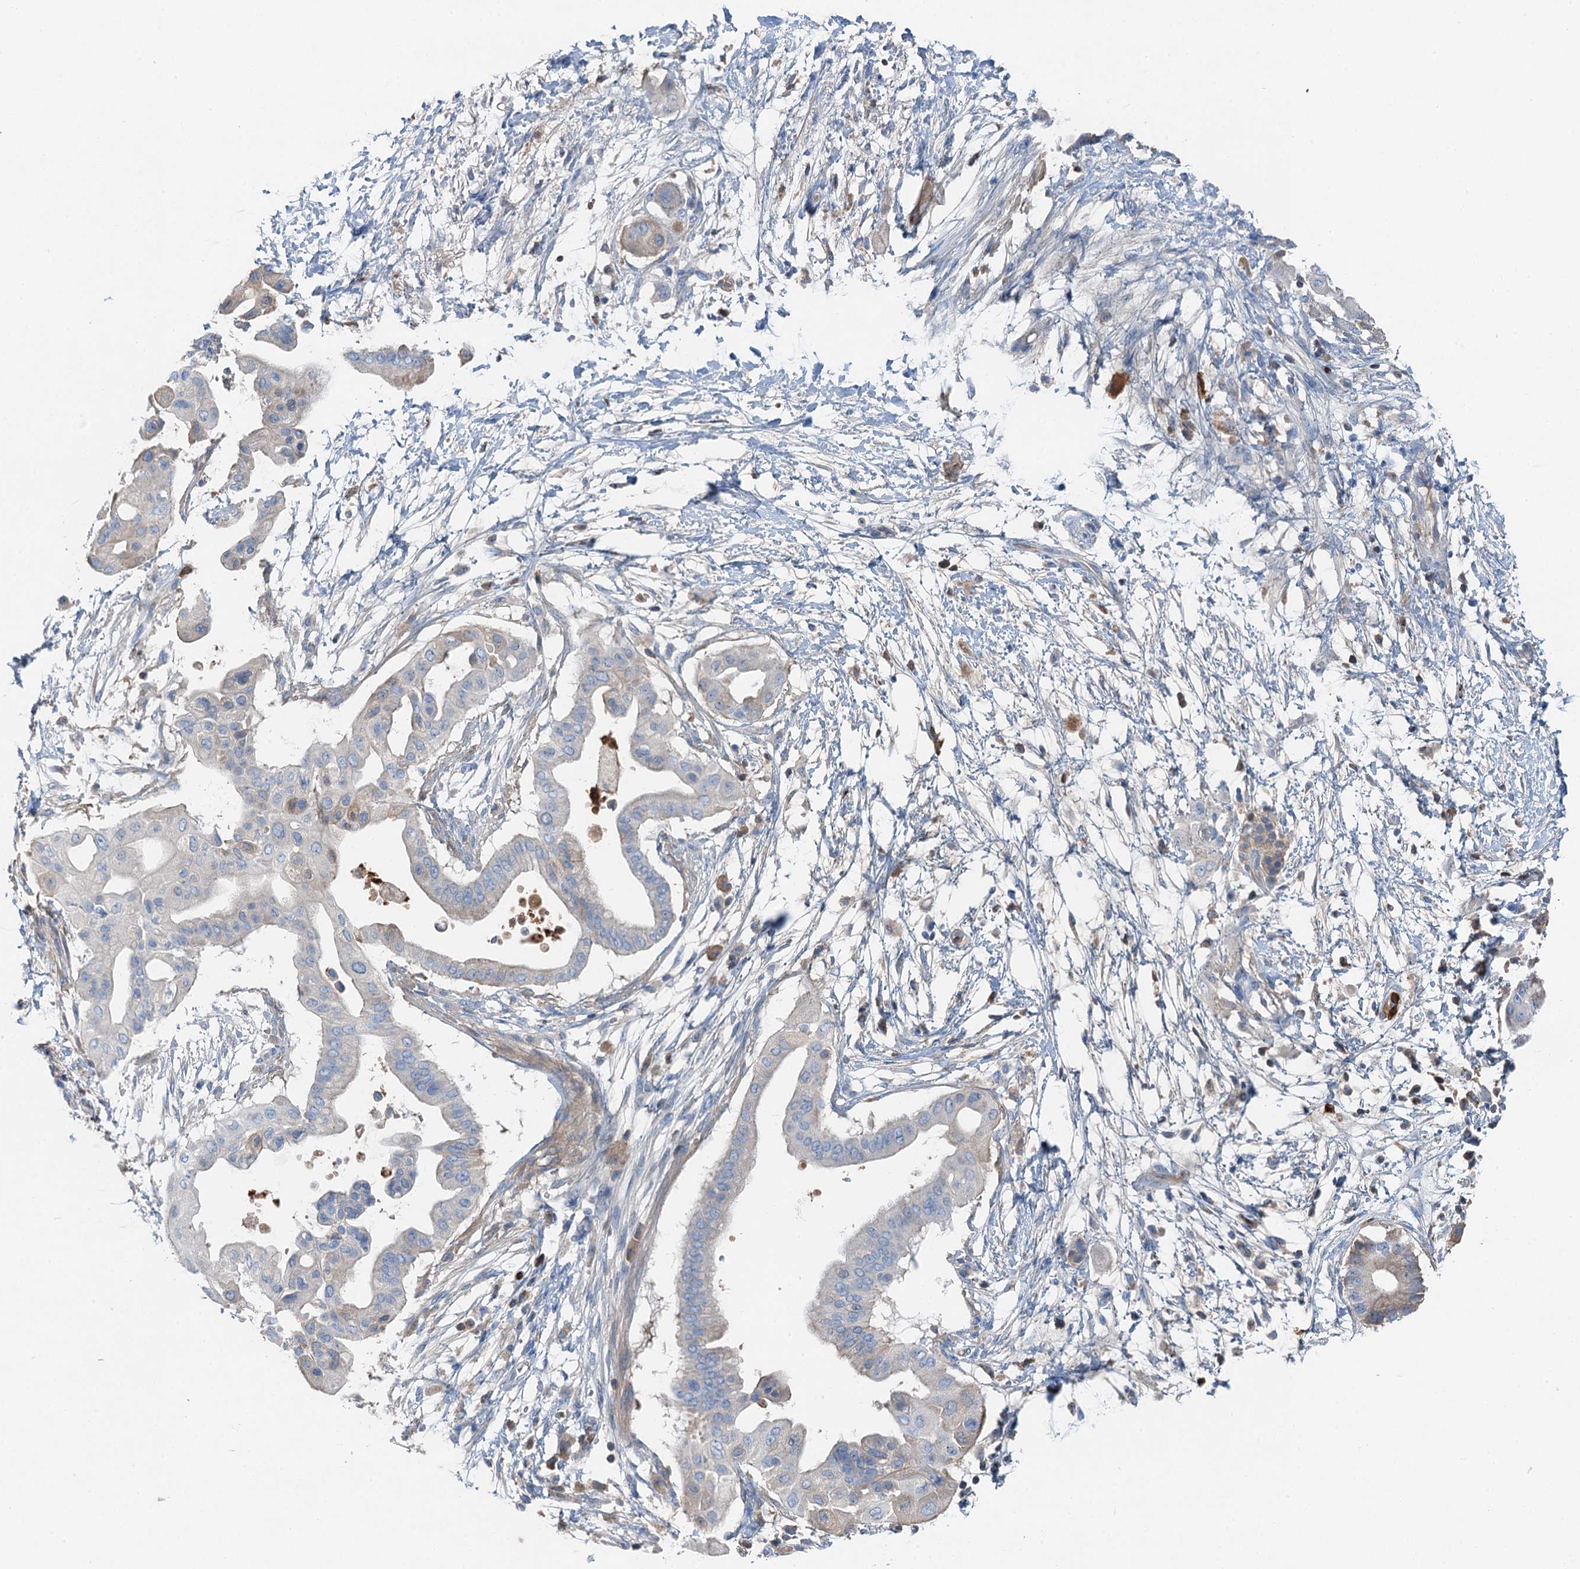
{"staining": {"intensity": "negative", "quantity": "none", "location": "none"}, "tissue": "pancreatic cancer", "cell_type": "Tumor cells", "image_type": "cancer", "snomed": [{"axis": "morphology", "description": "Adenocarcinoma, NOS"}, {"axis": "topography", "description": "Pancreas"}], "caption": "Micrograph shows no significant protein positivity in tumor cells of adenocarcinoma (pancreatic). Nuclei are stained in blue.", "gene": "OTOA", "patient": {"sex": "male", "age": 68}}